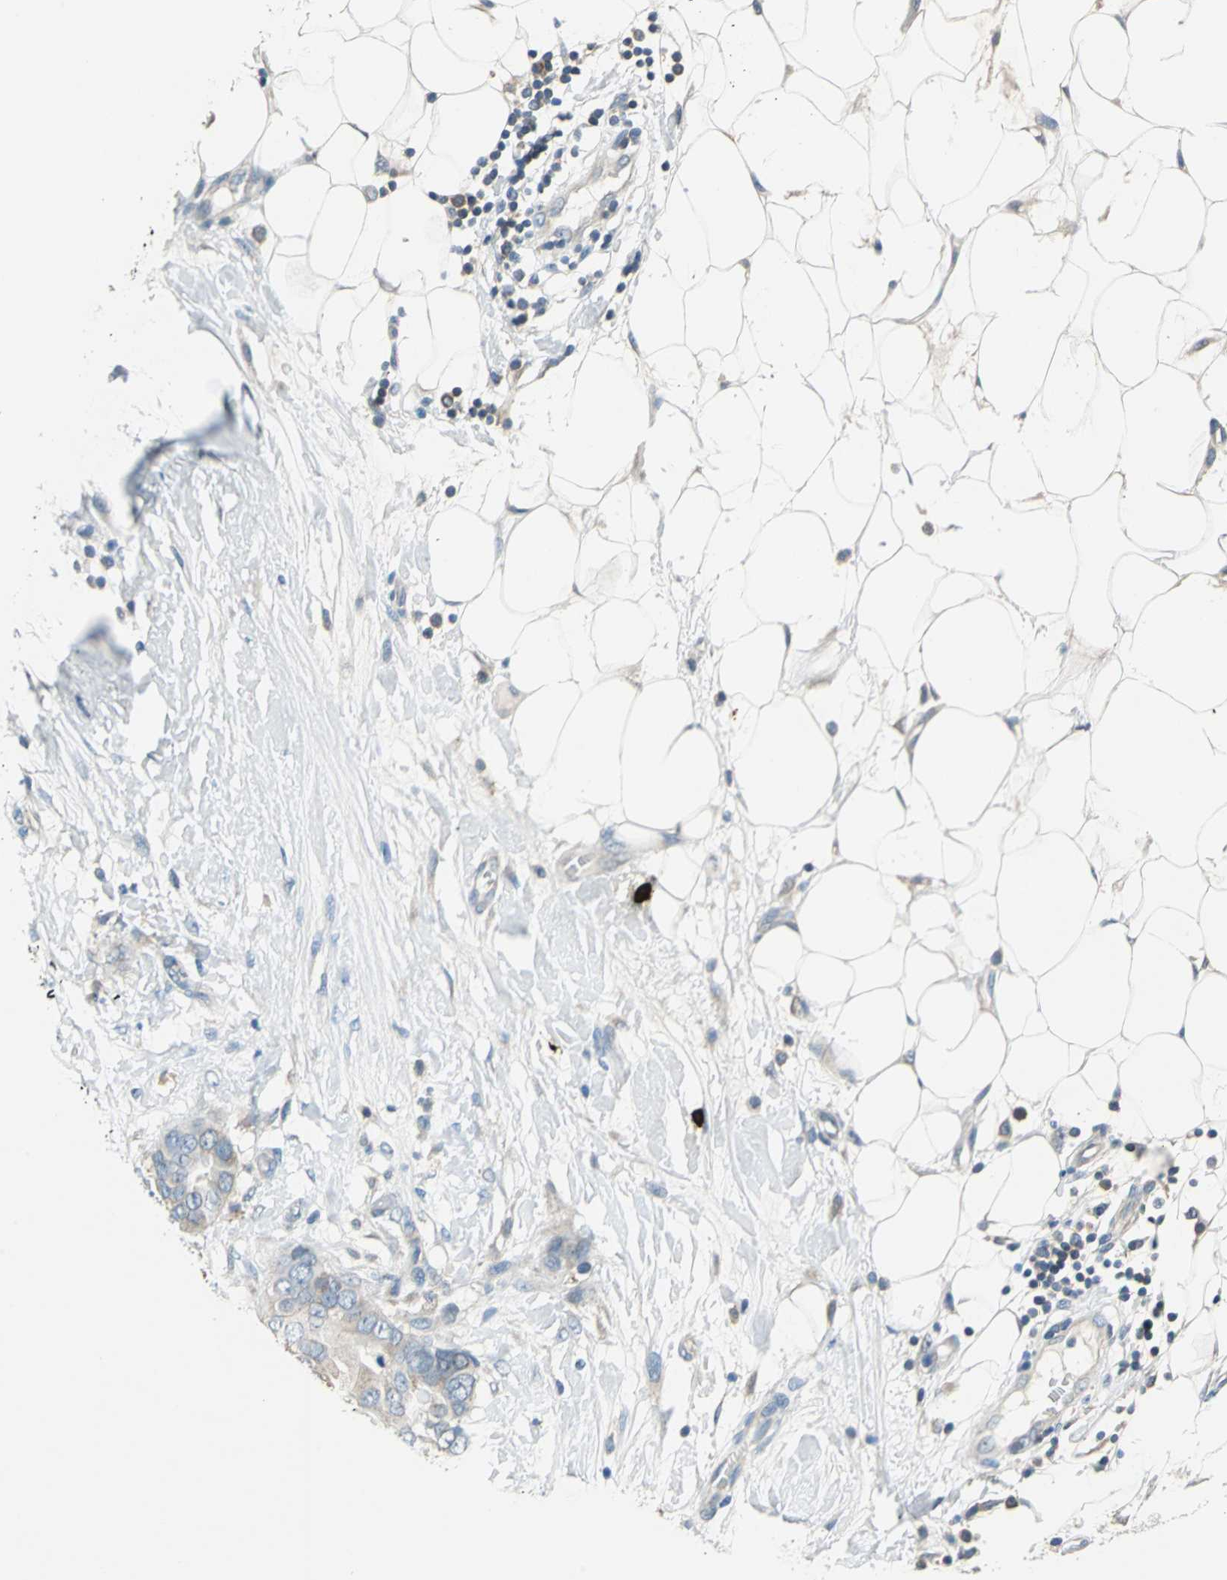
{"staining": {"intensity": "weak", "quantity": "25%-75%", "location": "cytoplasmic/membranous"}, "tissue": "breast cancer", "cell_type": "Tumor cells", "image_type": "cancer", "snomed": [{"axis": "morphology", "description": "Duct carcinoma"}, {"axis": "topography", "description": "Breast"}], "caption": "Breast cancer was stained to show a protein in brown. There is low levels of weak cytoplasmic/membranous expression in approximately 25%-75% of tumor cells. (DAB = brown stain, brightfield microscopy at high magnification).", "gene": "CPA3", "patient": {"sex": "female", "age": 40}}